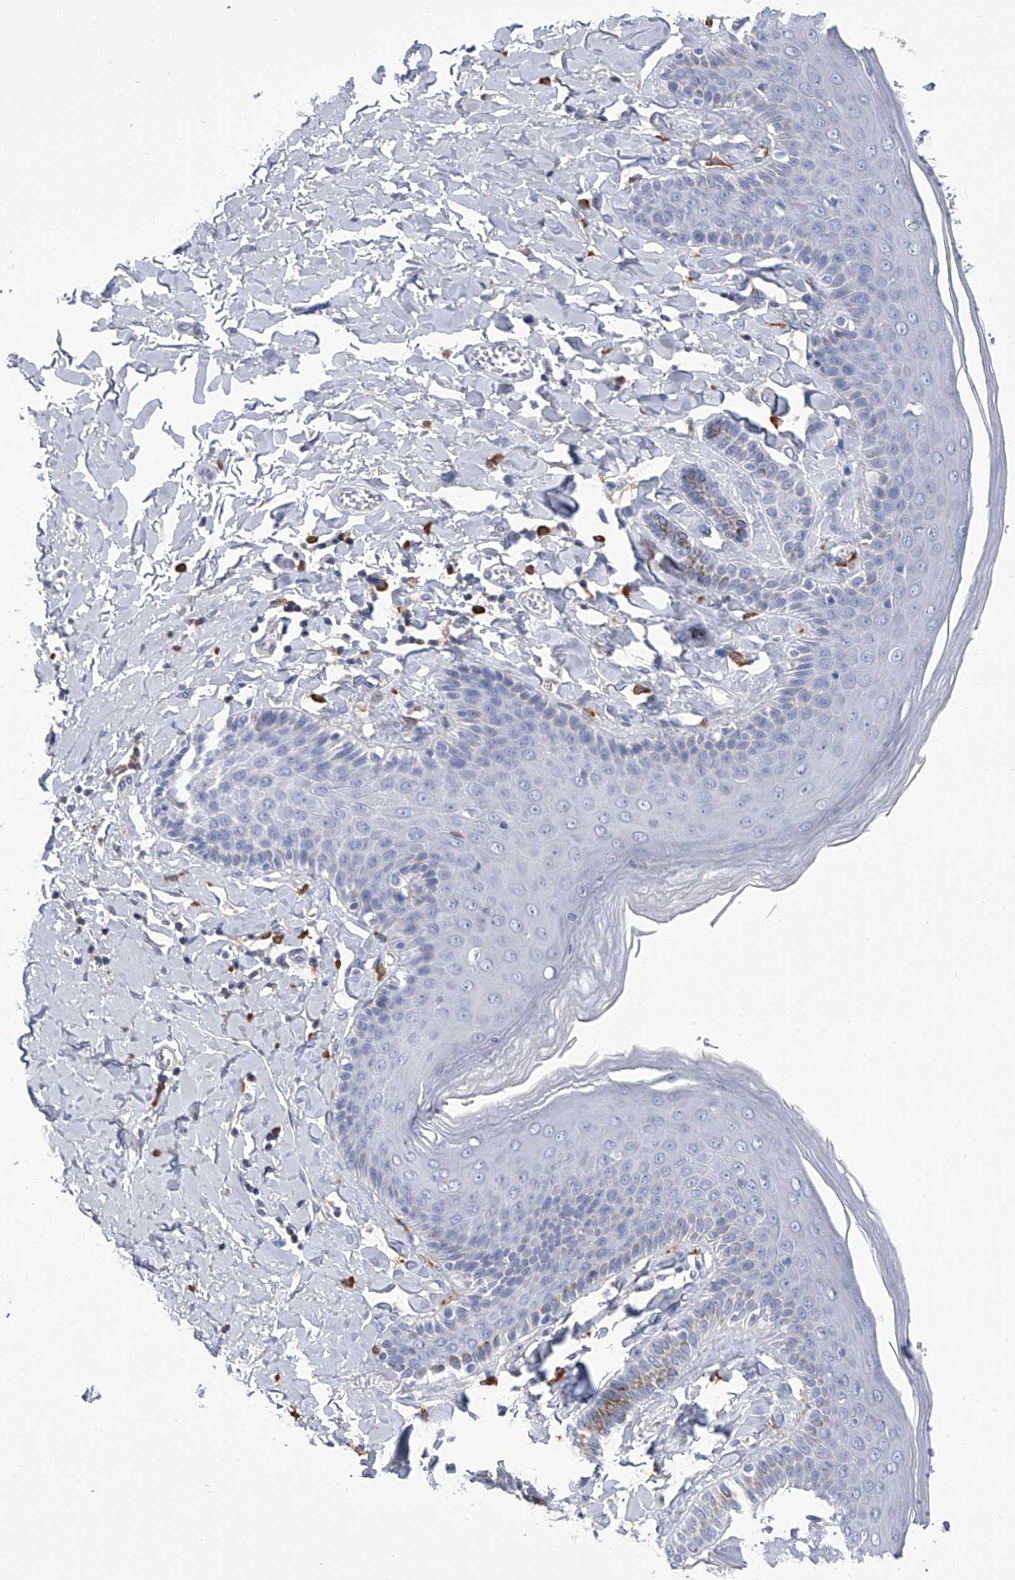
{"staining": {"intensity": "moderate", "quantity": "<25%", "location": "cytoplasmic/membranous"}, "tissue": "skin", "cell_type": "Epidermal cells", "image_type": "normal", "snomed": [{"axis": "morphology", "description": "Normal tissue, NOS"}, {"axis": "topography", "description": "Anal"}], "caption": "Skin stained for a protein reveals moderate cytoplasmic/membranous positivity in epidermal cells.", "gene": "SERPINB9", "patient": {"sex": "male", "age": 69}}